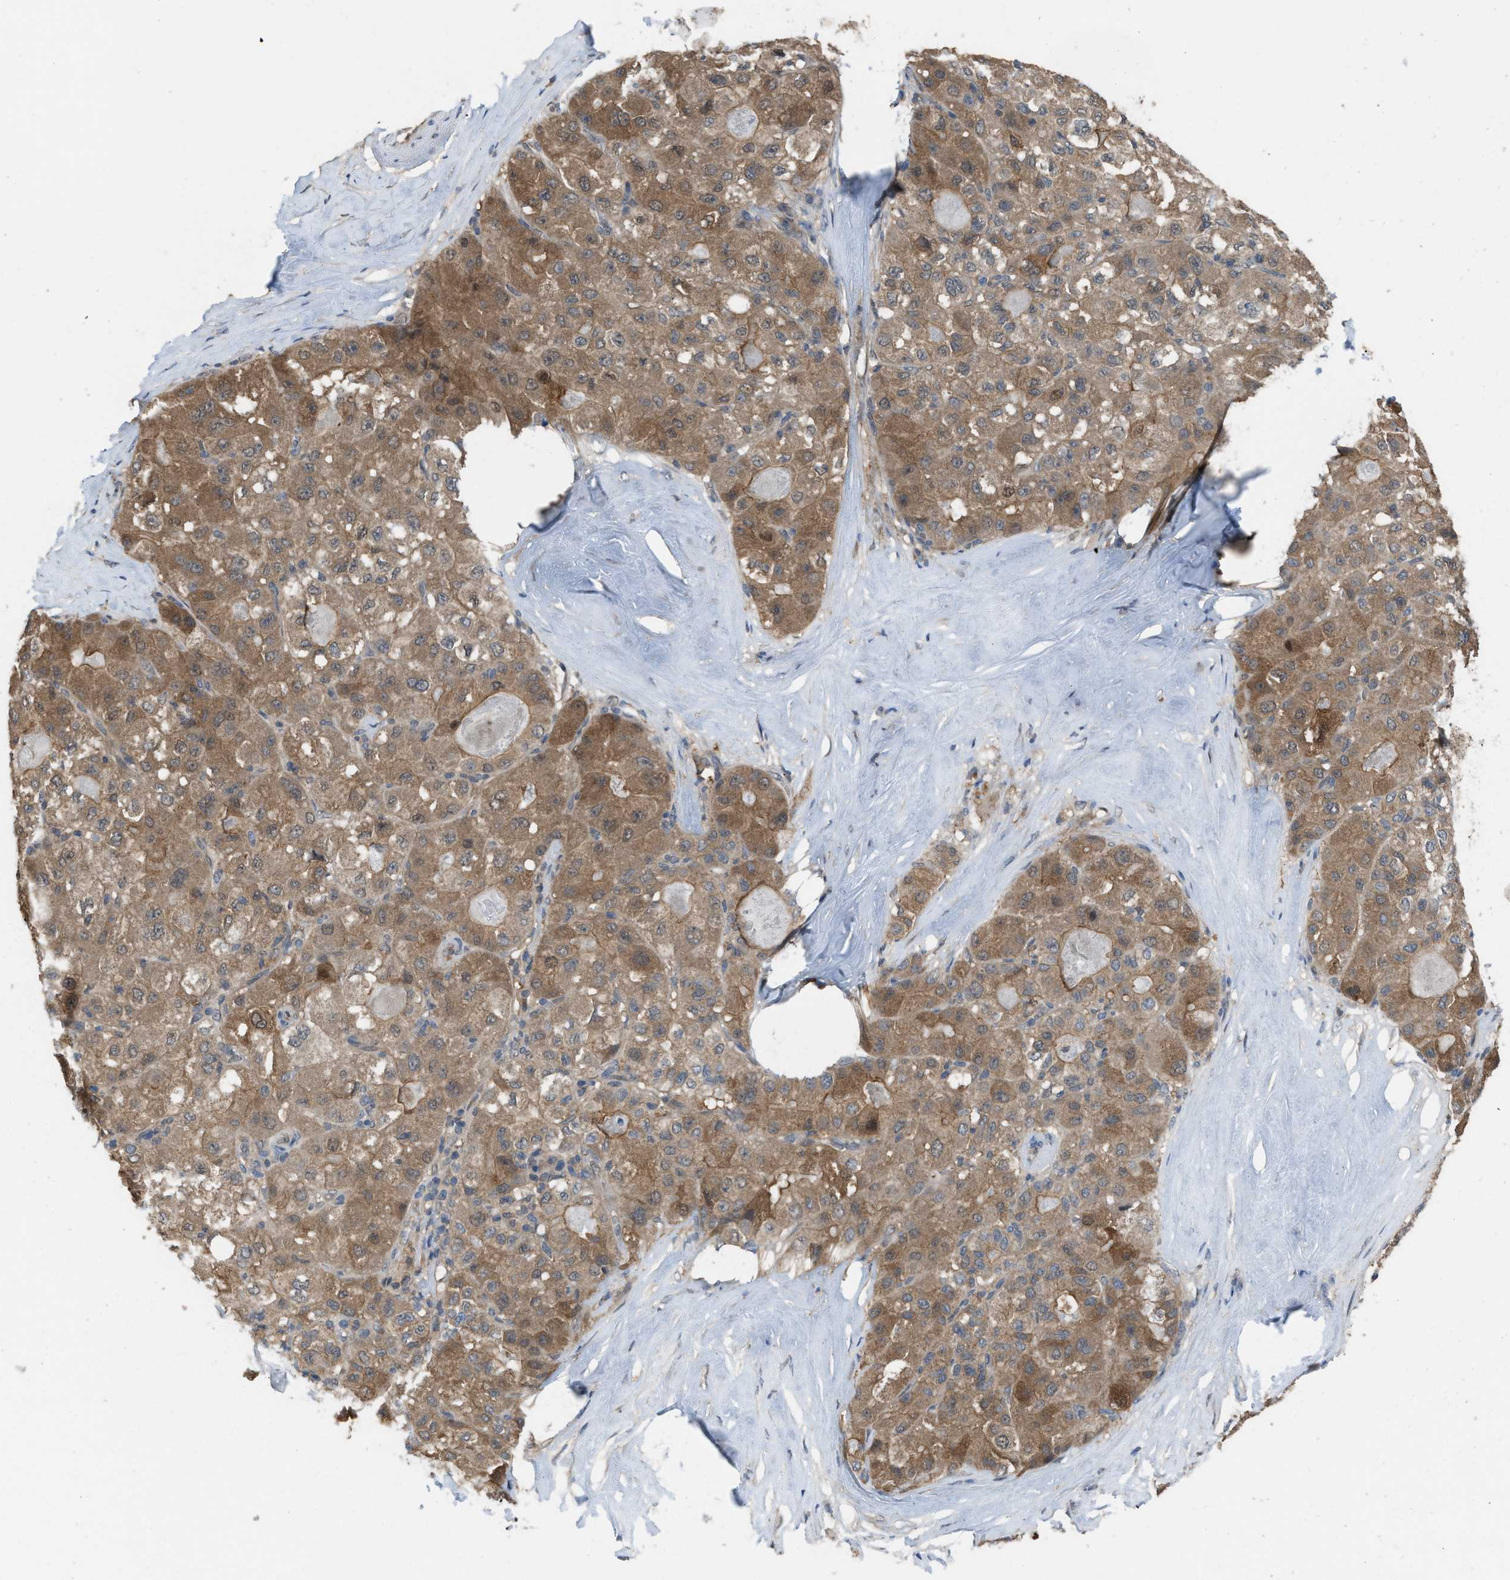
{"staining": {"intensity": "moderate", "quantity": ">75%", "location": "cytoplasmic/membranous"}, "tissue": "liver cancer", "cell_type": "Tumor cells", "image_type": "cancer", "snomed": [{"axis": "morphology", "description": "Carcinoma, Hepatocellular, NOS"}, {"axis": "topography", "description": "Liver"}], "caption": "Liver cancer (hepatocellular carcinoma) stained with immunohistochemistry reveals moderate cytoplasmic/membranous positivity in approximately >75% of tumor cells. Immunohistochemistry (ihc) stains the protein in brown and the nuclei are stained blue.", "gene": "PLAA", "patient": {"sex": "male", "age": 80}}